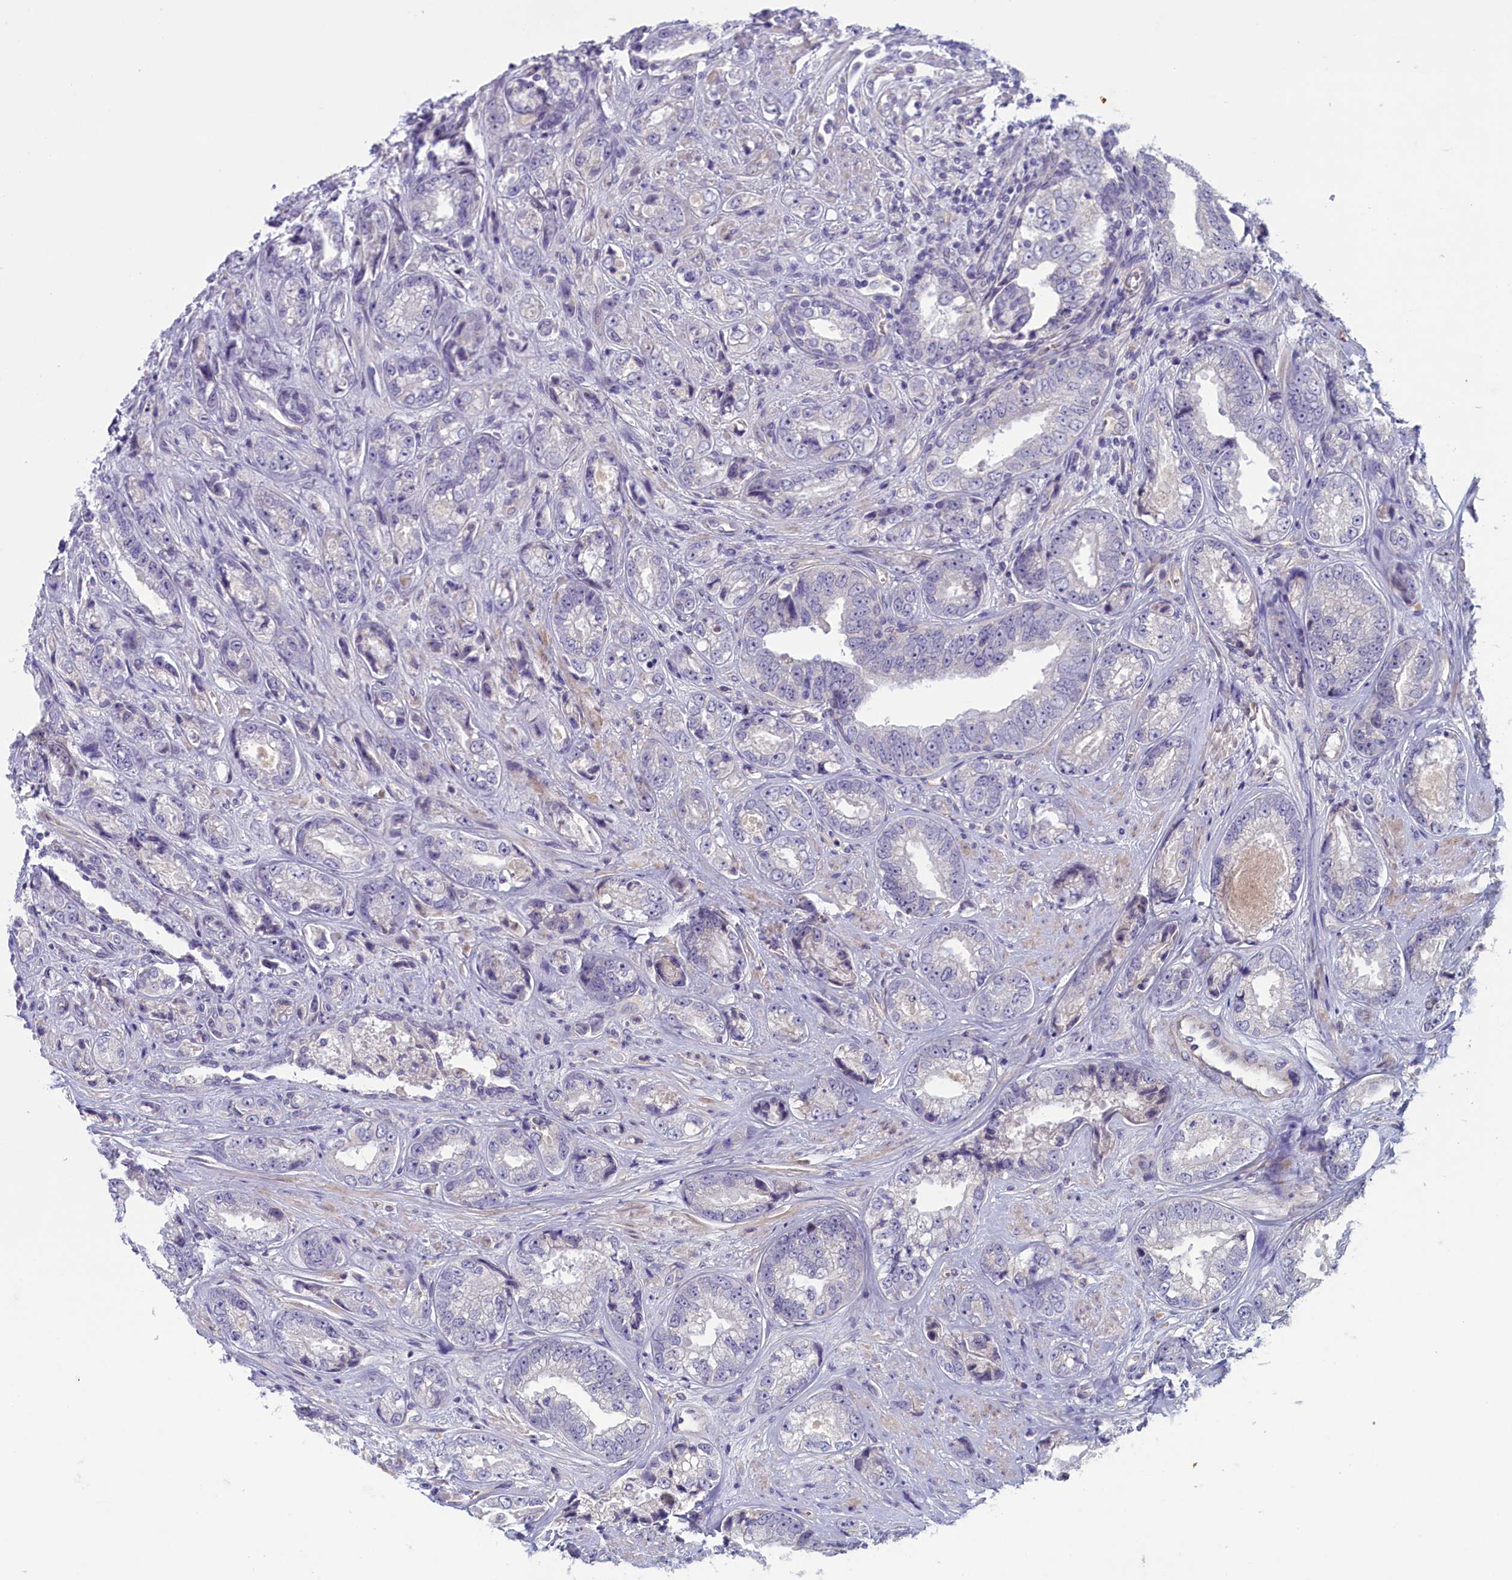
{"staining": {"intensity": "negative", "quantity": "none", "location": "none"}, "tissue": "prostate cancer", "cell_type": "Tumor cells", "image_type": "cancer", "snomed": [{"axis": "morphology", "description": "Adenocarcinoma, High grade"}, {"axis": "topography", "description": "Prostate"}], "caption": "Human prostate adenocarcinoma (high-grade) stained for a protein using immunohistochemistry reveals no expression in tumor cells.", "gene": "PLEKHG6", "patient": {"sex": "male", "age": 61}}